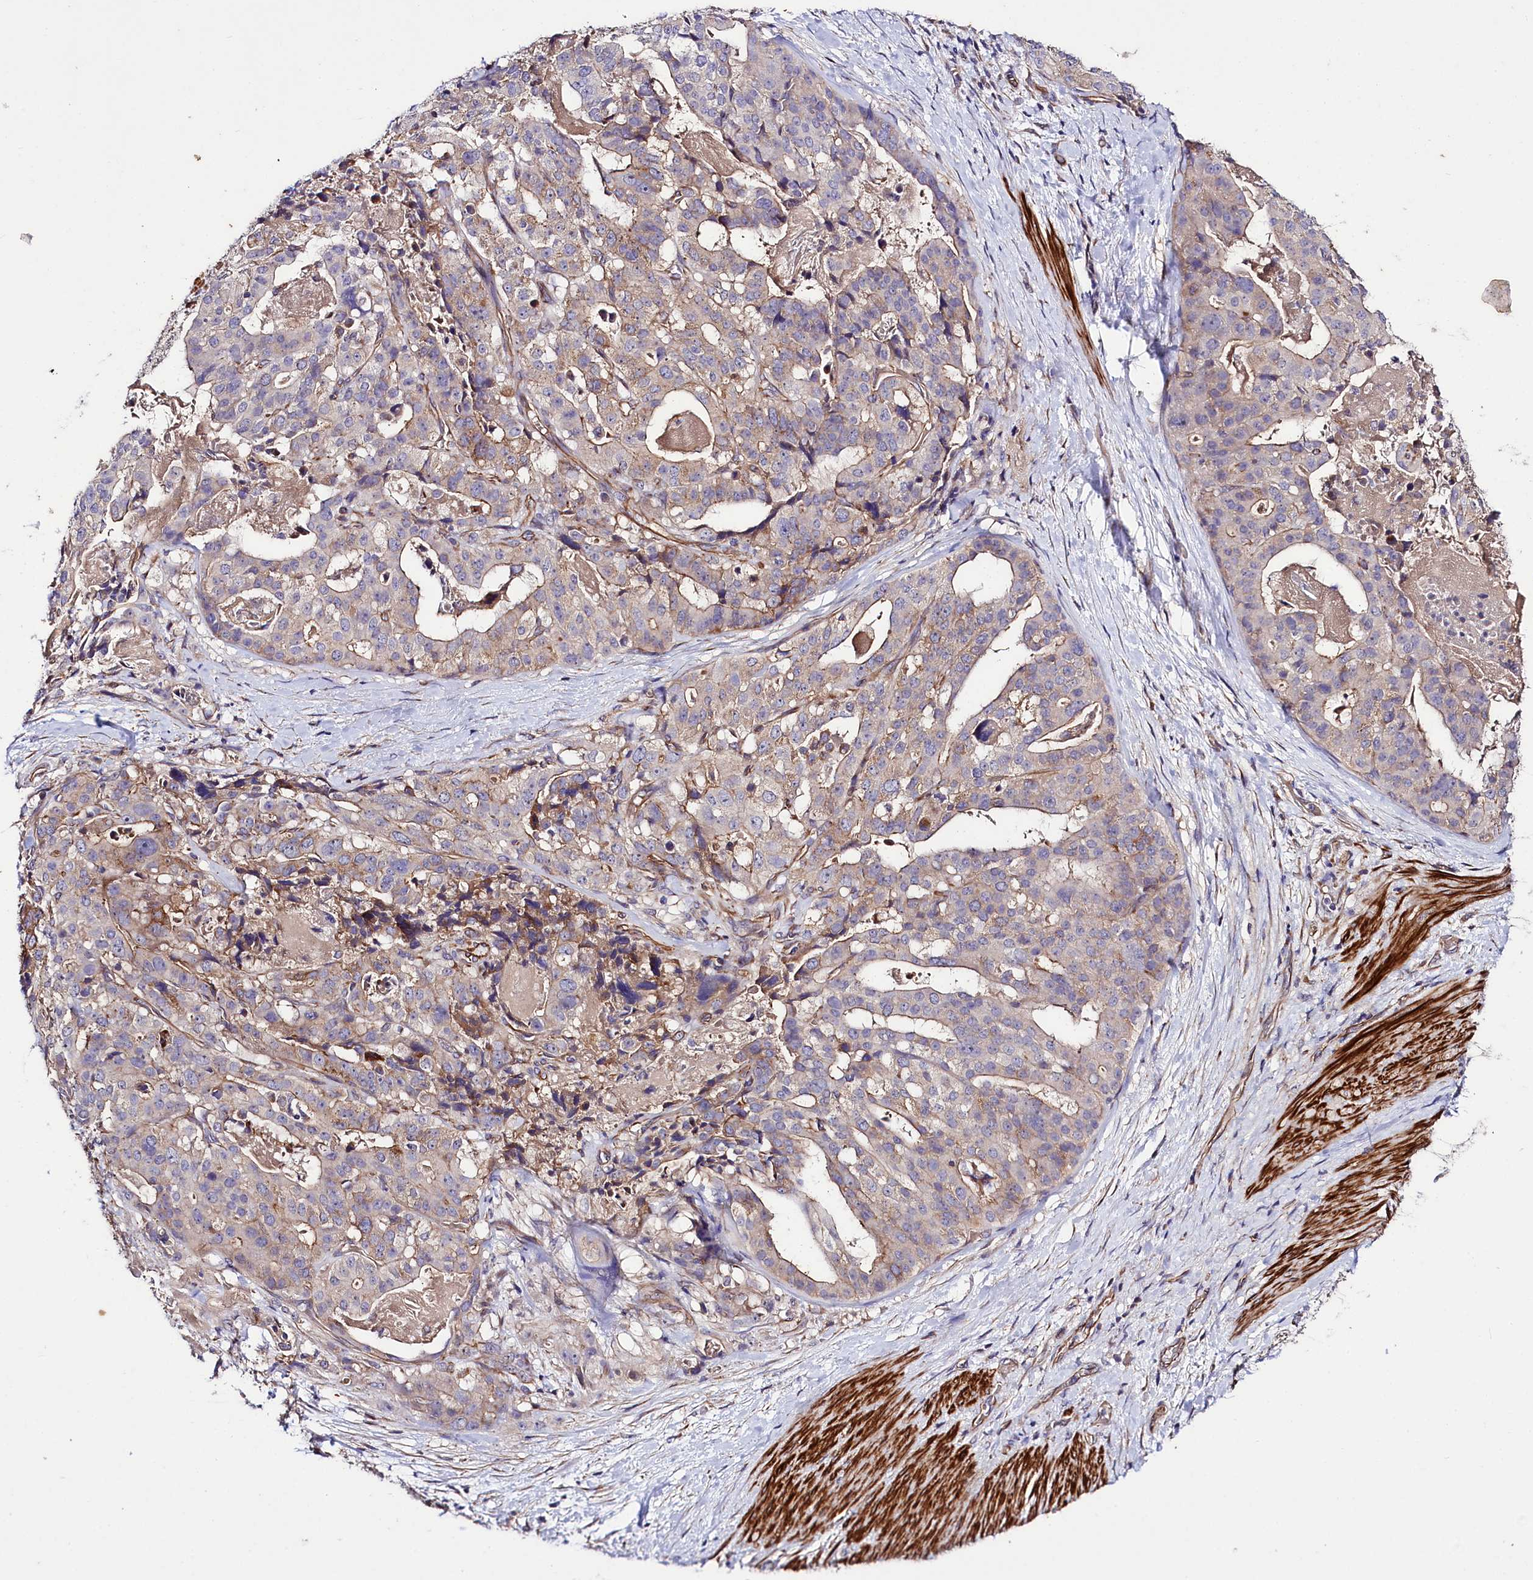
{"staining": {"intensity": "weak", "quantity": "25%-75%", "location": "cytoplasmic/membranous"}, "tissue": "stomach cancer", "cell_type": "Tumor cells", "image_type": "cancer", "snomed": [{"axis": "morphology", "description": "Adenocarcinoma, NOS"}, {"axis": "topography", "description": "Stomach"}], "caption": "Protein expression analysis of human stomach cancer reveals weak cytoplasmic/membranous positivity in about 25%-75% of tumor cells.", "gene": "SLC7A1", "patient": {"sex": "male", "age": 48}}